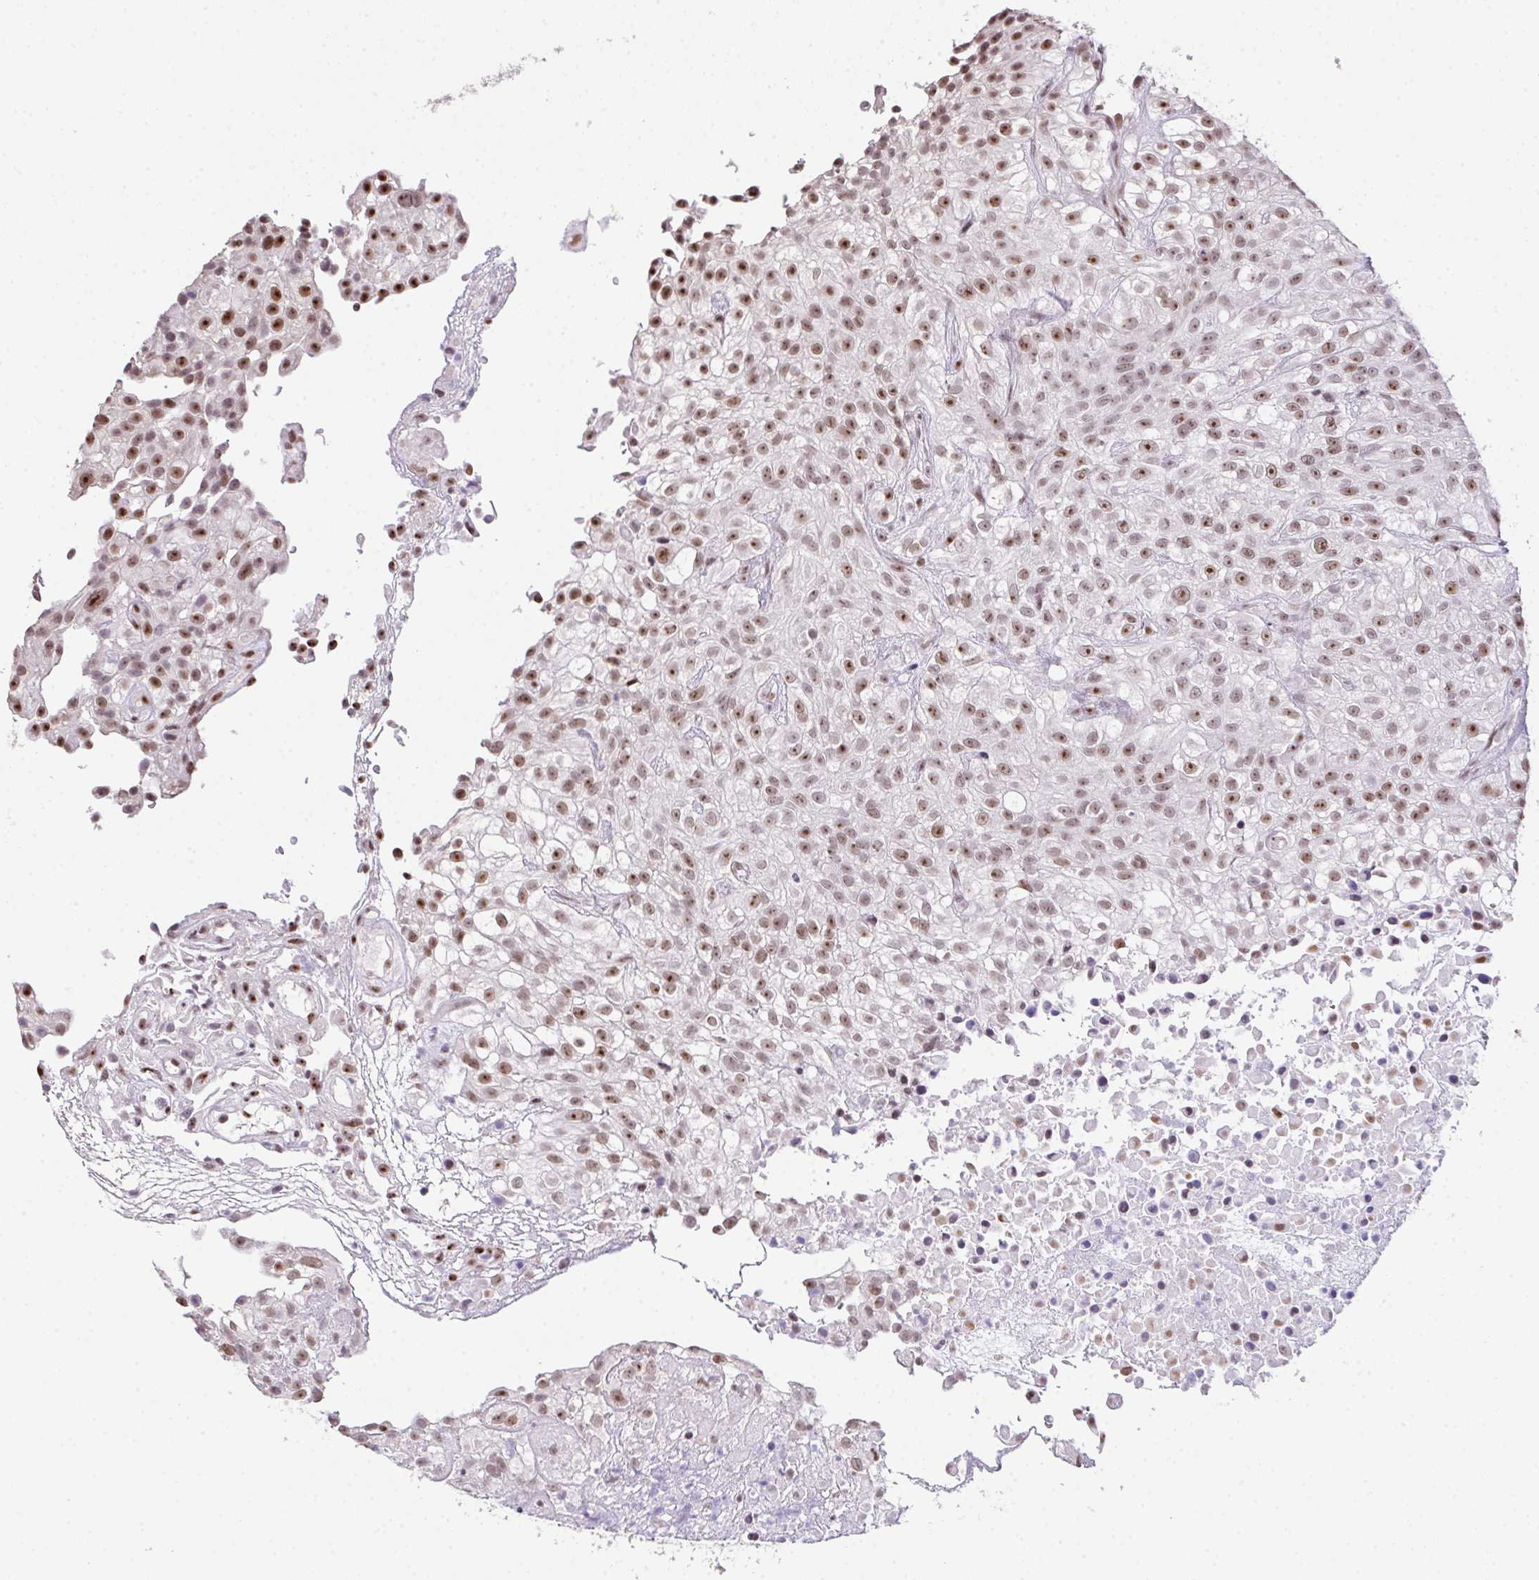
{"staining": {"intensity": "moderate", "quantity": ">75%", "location": "nuclear"}, "tissue": "urothelial cancer", "cell_type": "Tumor cells", "image_type": "cancer", "snomed": [{"axis": "morphology", "description": "Urothelial carcinoma, High grade"}, {"axis": "topography", "description": "Urinary bladder"}], "caption": "Urothelial cancer stained with a protein marker exhibits moderate staining in tumor cells.", "gene": "ZNF800", "patient": {"sex": "male", "age": 56}}